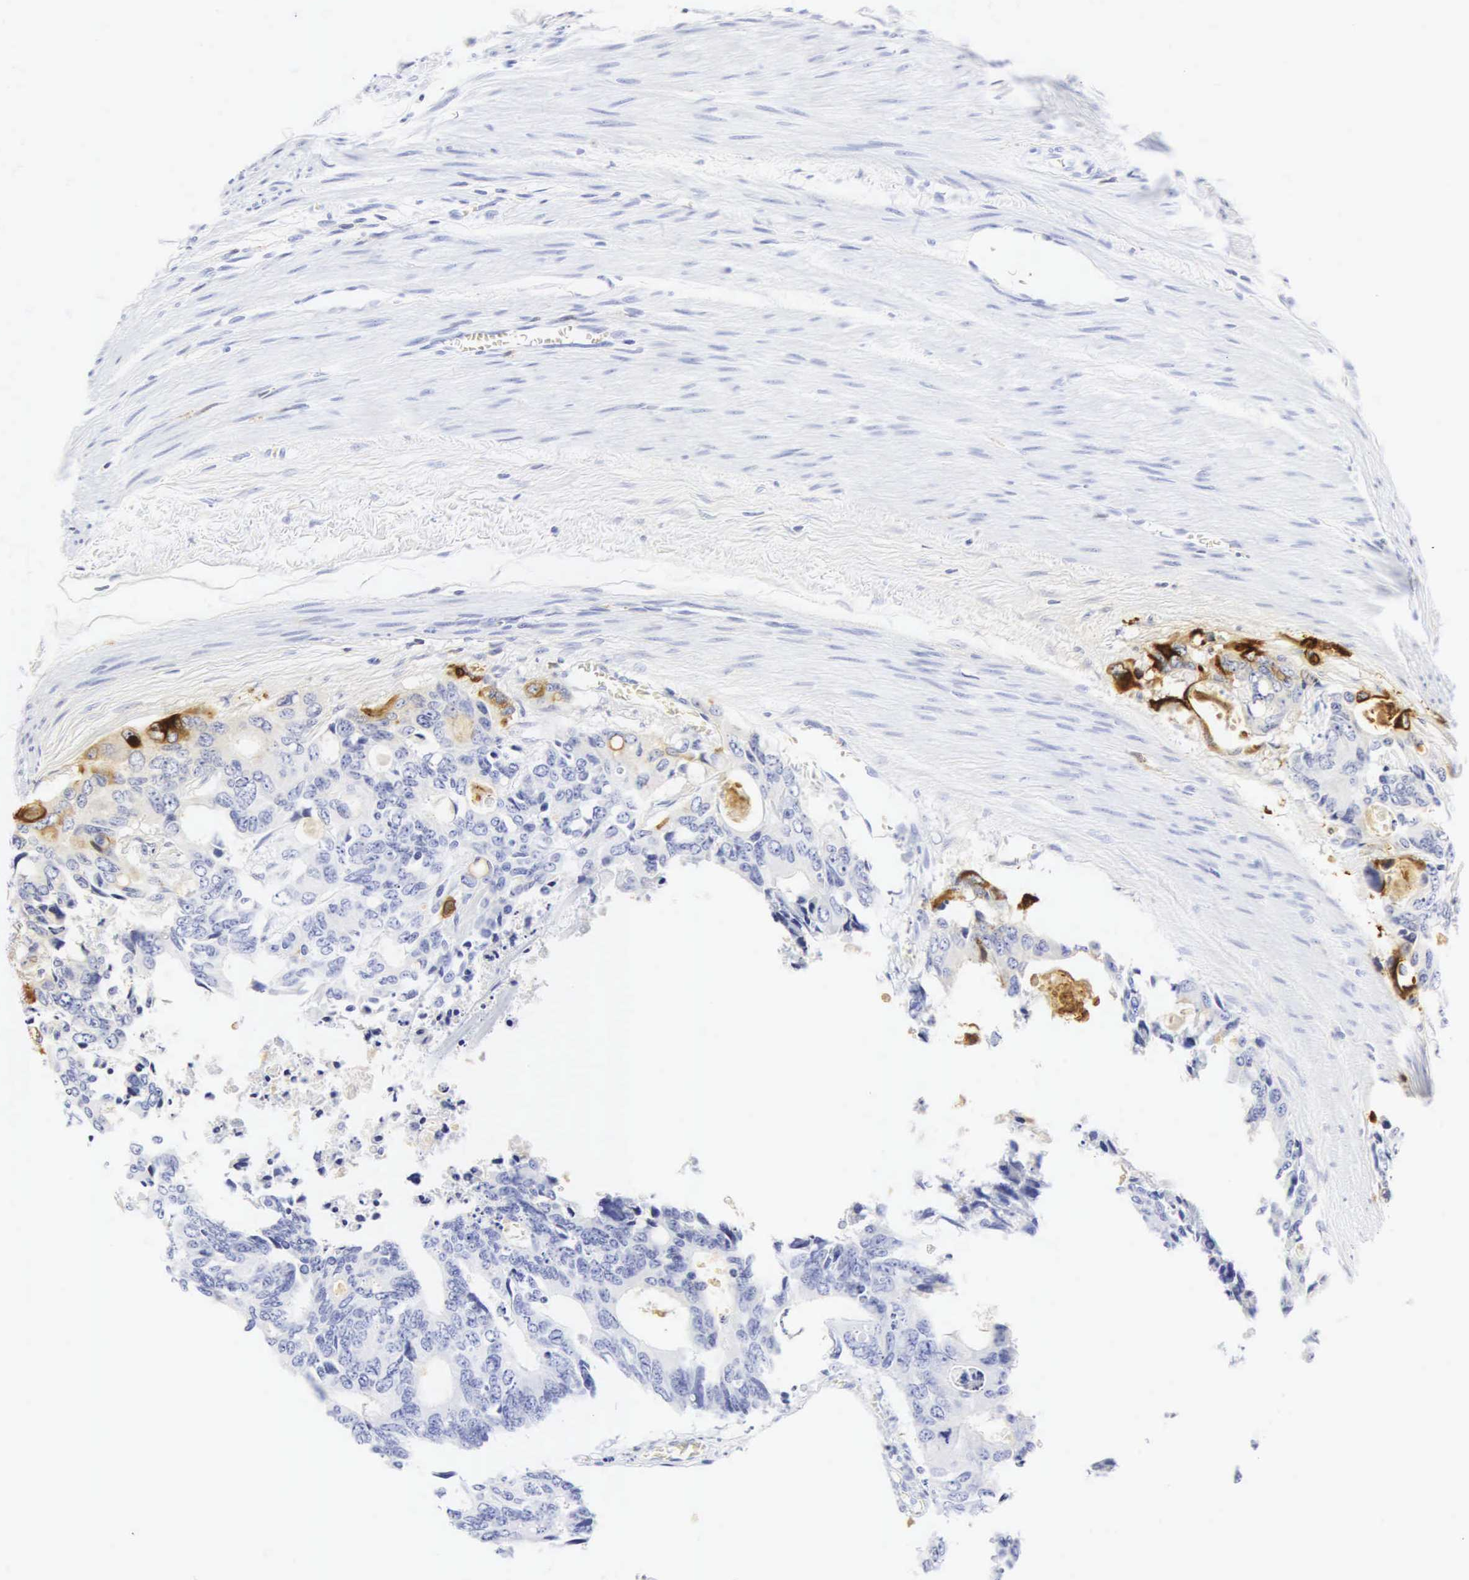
{"staining": {"intensity": "moderate", "quantity": "<25%", "location": "cytoplasmic/membranous"}, "tissue": "colorectal cancer", "cell_type": "Tumor cells", "image_type": "cancer", "snomed": [{"axis": "morphology", "description": "Adenocarcinoma, NOS"}, {"axis": "topography", "description": "Rectum"}], "caption": "Tumor cells show moderate cytoplasmic/membranous staining in approximately <25% of cells in colorectal cancer.", "gene": "CGB3", "patient": {"sex": "male", "age": 76}}